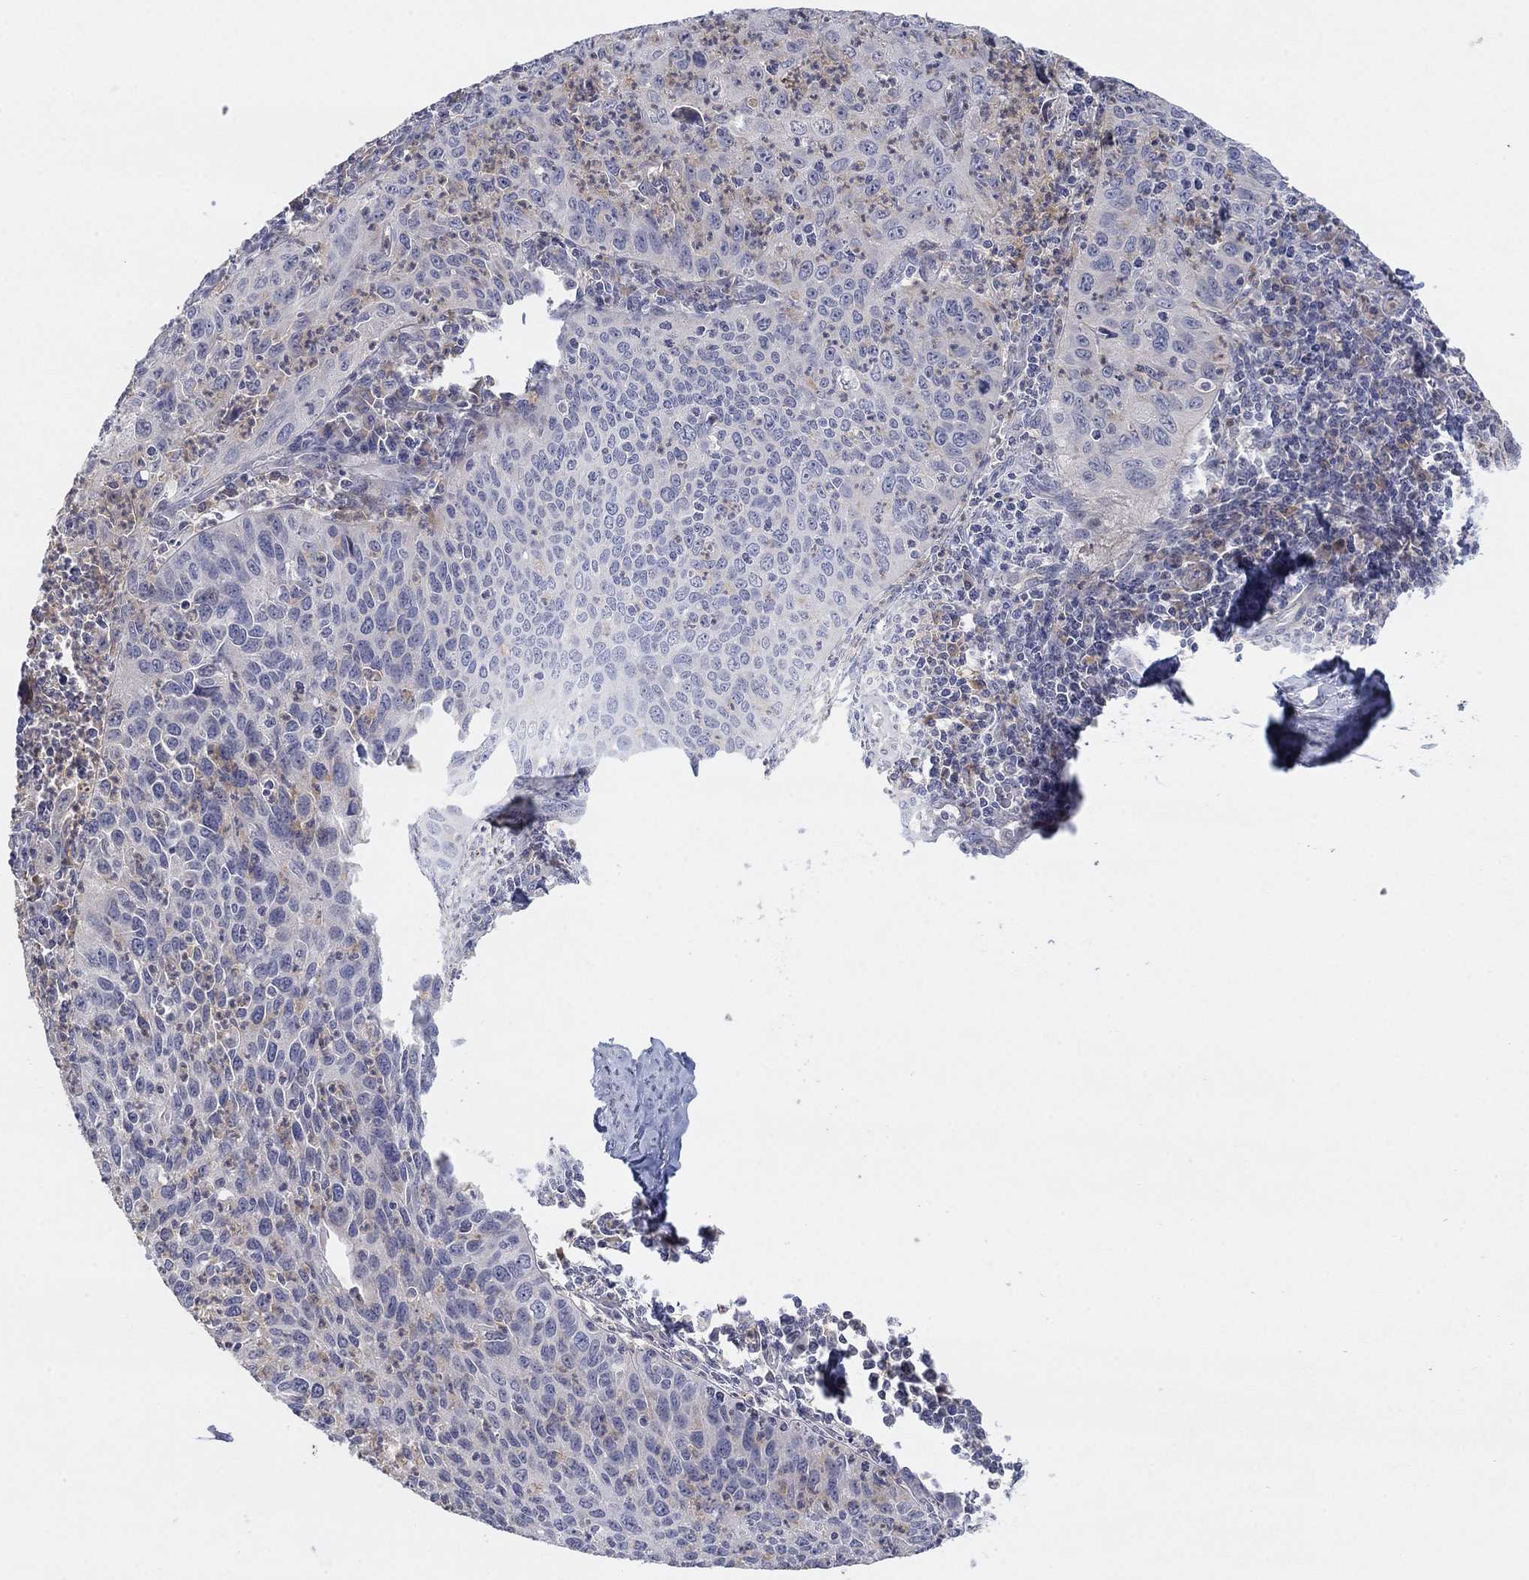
{"staining": {"intensity": "weak", "quantity": "<25%", "location": "cytoplasmic/membranous"}, "tissue": "cervical cancer", "cell_type": "Tumor cells", "image_type": "cancer", "snomed": [{"axis": "morphology", "description": "Squamous cell carcinoma, NOS"}, {"axis": "topography", "description": "Cervix"}], "caption": "DAB immunohistochemical staining of human cervical cancer demonstrates no significant staining in tumor cells. (DAB immunohistochemistry visualized using brightfield microscopy, high magnification).", "gene": "AMN1", "patient": {"sex": "female", "age": 26}}